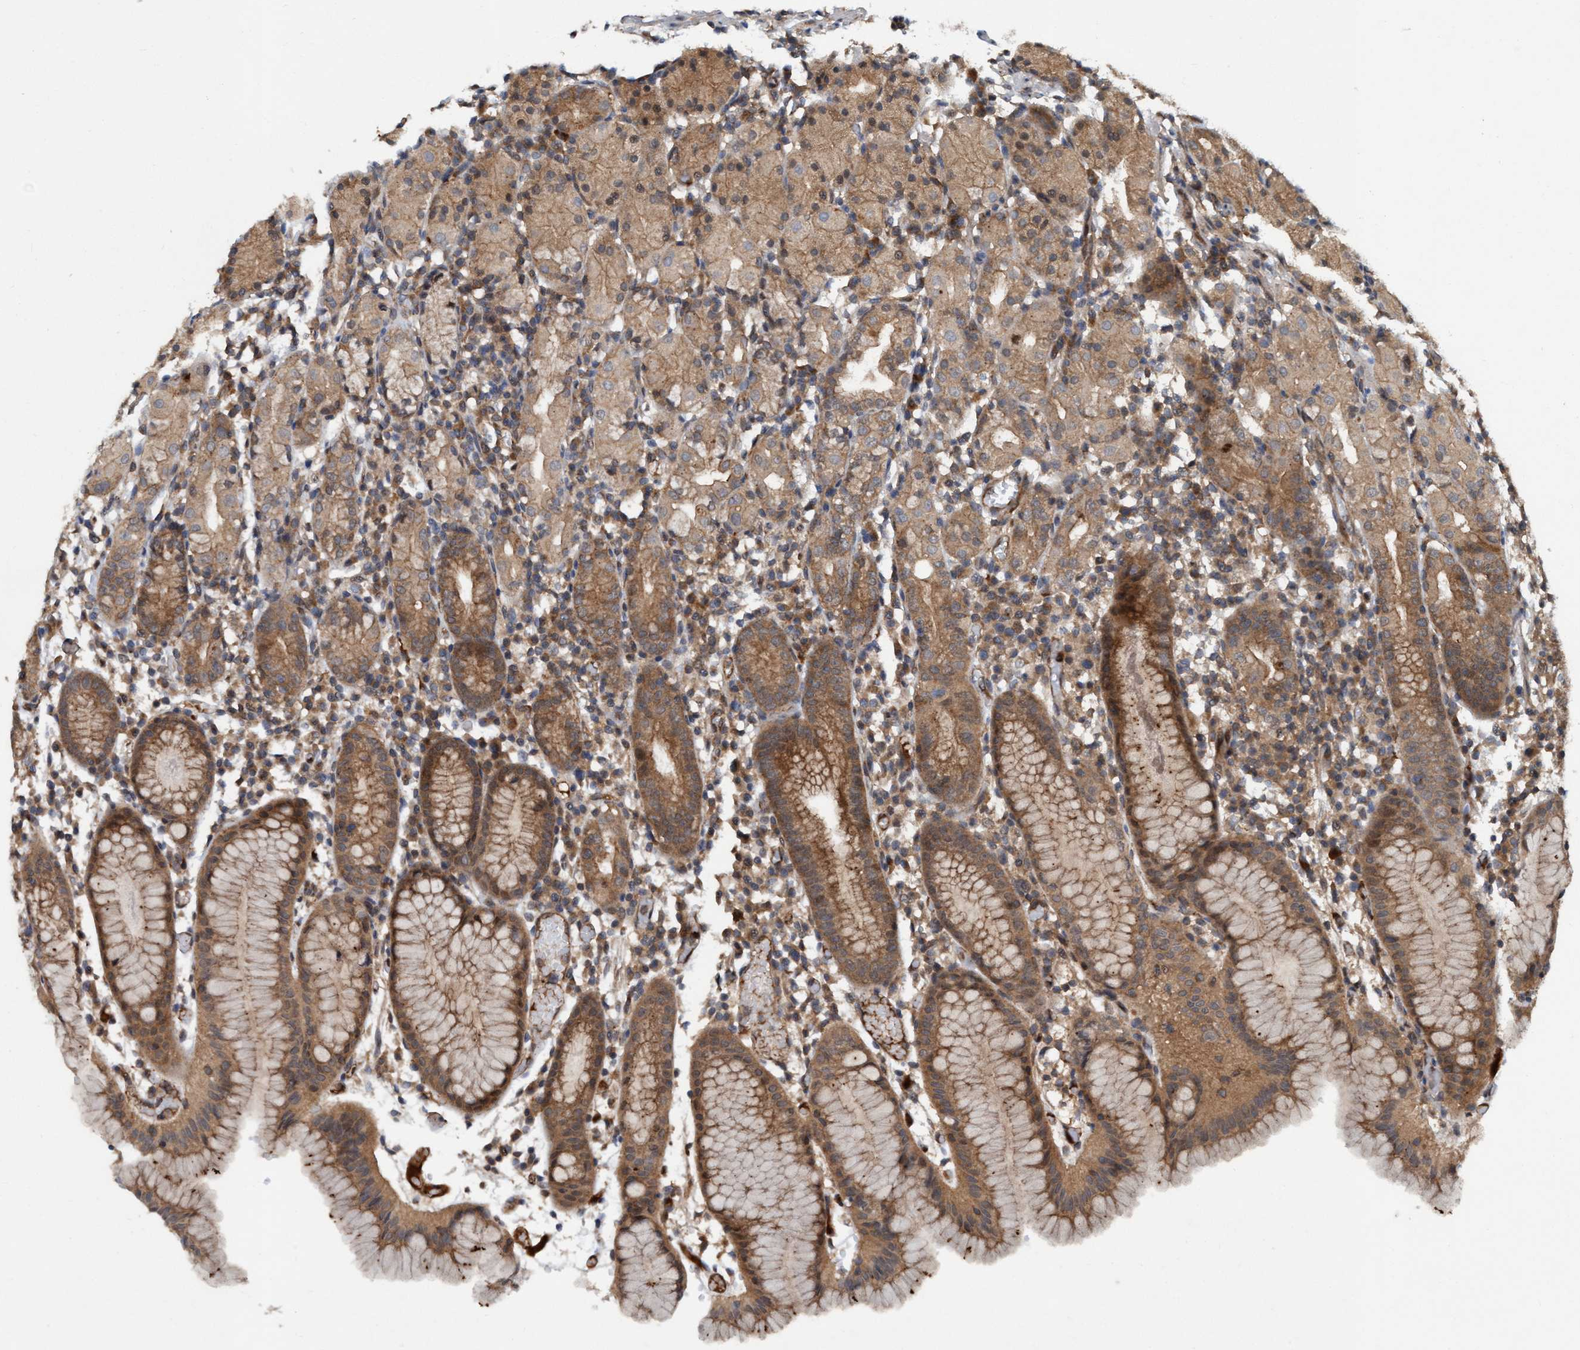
{"staining": {"intensity": "moderate", "quantity": ">75%", "location": "cytoplasmic/membranous"}, "tissue": "stomach", "cell_type": "Glandular cells", "image_type": "normal", "snomed": [{"axis": "morphology", "description": "Normal tissue, NOS"}, {"axis": "topography", "description": "Stomach"}, {"axis": "topography", "description": "Stomach, lower"}], "caption": "Protein analysis of unremarkable stomach reveals moderate cytoplasmic/membranous staining in approximately >75% of glandular cells.", "gene": "TRIM65", "patient": {"sex": "female", "age": 75}}